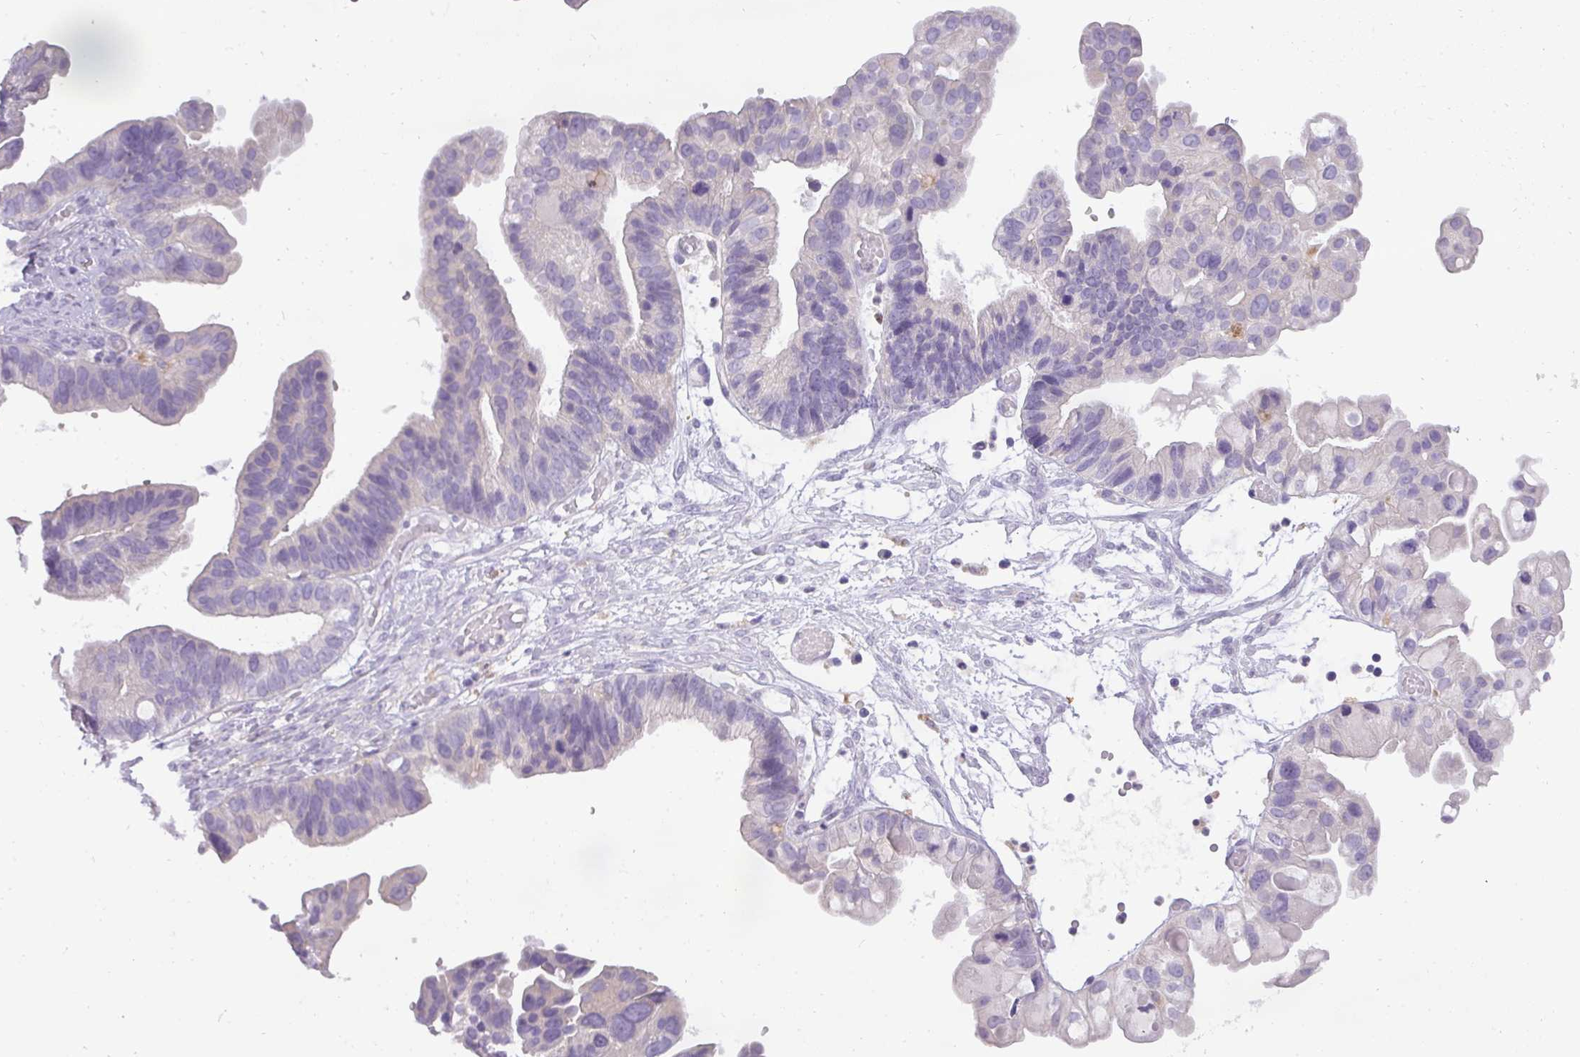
{"staining": {"intensity": "negative", "quantity": "none", "location": "none"}, "tissue": "ovarian cancer", "cell_type": "Tumor cells", "image_type": "cancer", "snomed": [{"axis": "morphology", "description": "Cystadenocarcinoma, serous, NOS"}, {"axis": "topography", "description": "Ovary"}], "caption": "A photomicrograph of ovarian serous cystadenocarcinoma stained for a protein exhibits no brown staining in tumor cells.", "gene": "ATP6V1D", "patient": {"sex": "female", "age": 56}}